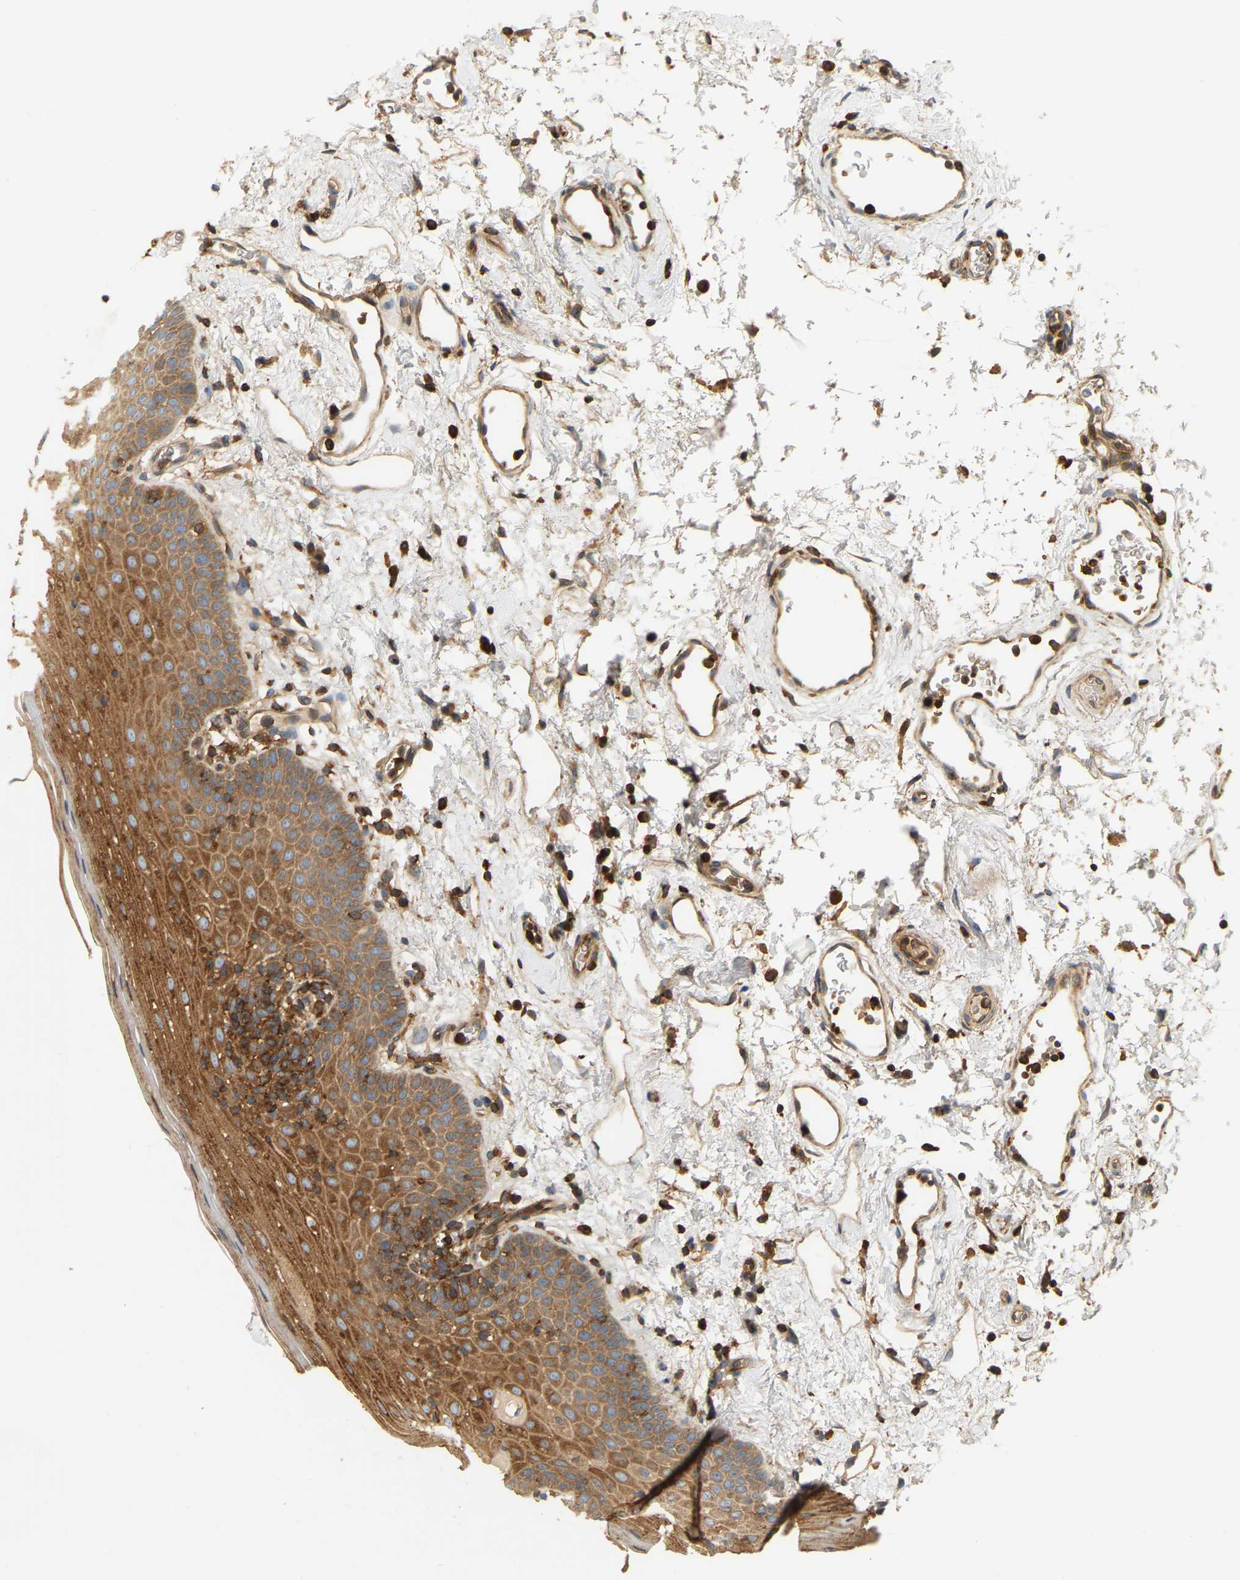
{"staining": {"intensity": "strong", "quantity": ">75%", "location": "cytoplasmic/membranous"}, "tissue": "oral mucosa", "cell_type": "Squamous epithelial cells", "image_type": "normal", "snomed": [{"axis": "morphology", "description": "Normal tissue, NOS"}, {"axis": "topography", "description": "Oral tissue"}], "caption": "A brown stain shows strong cytoplasmic/membranous positivity of a protein in squamous epithelial cells of normal oral mucosa.", "gene": "AKAP13", "patient": {"sex": "male", "age": 66}}